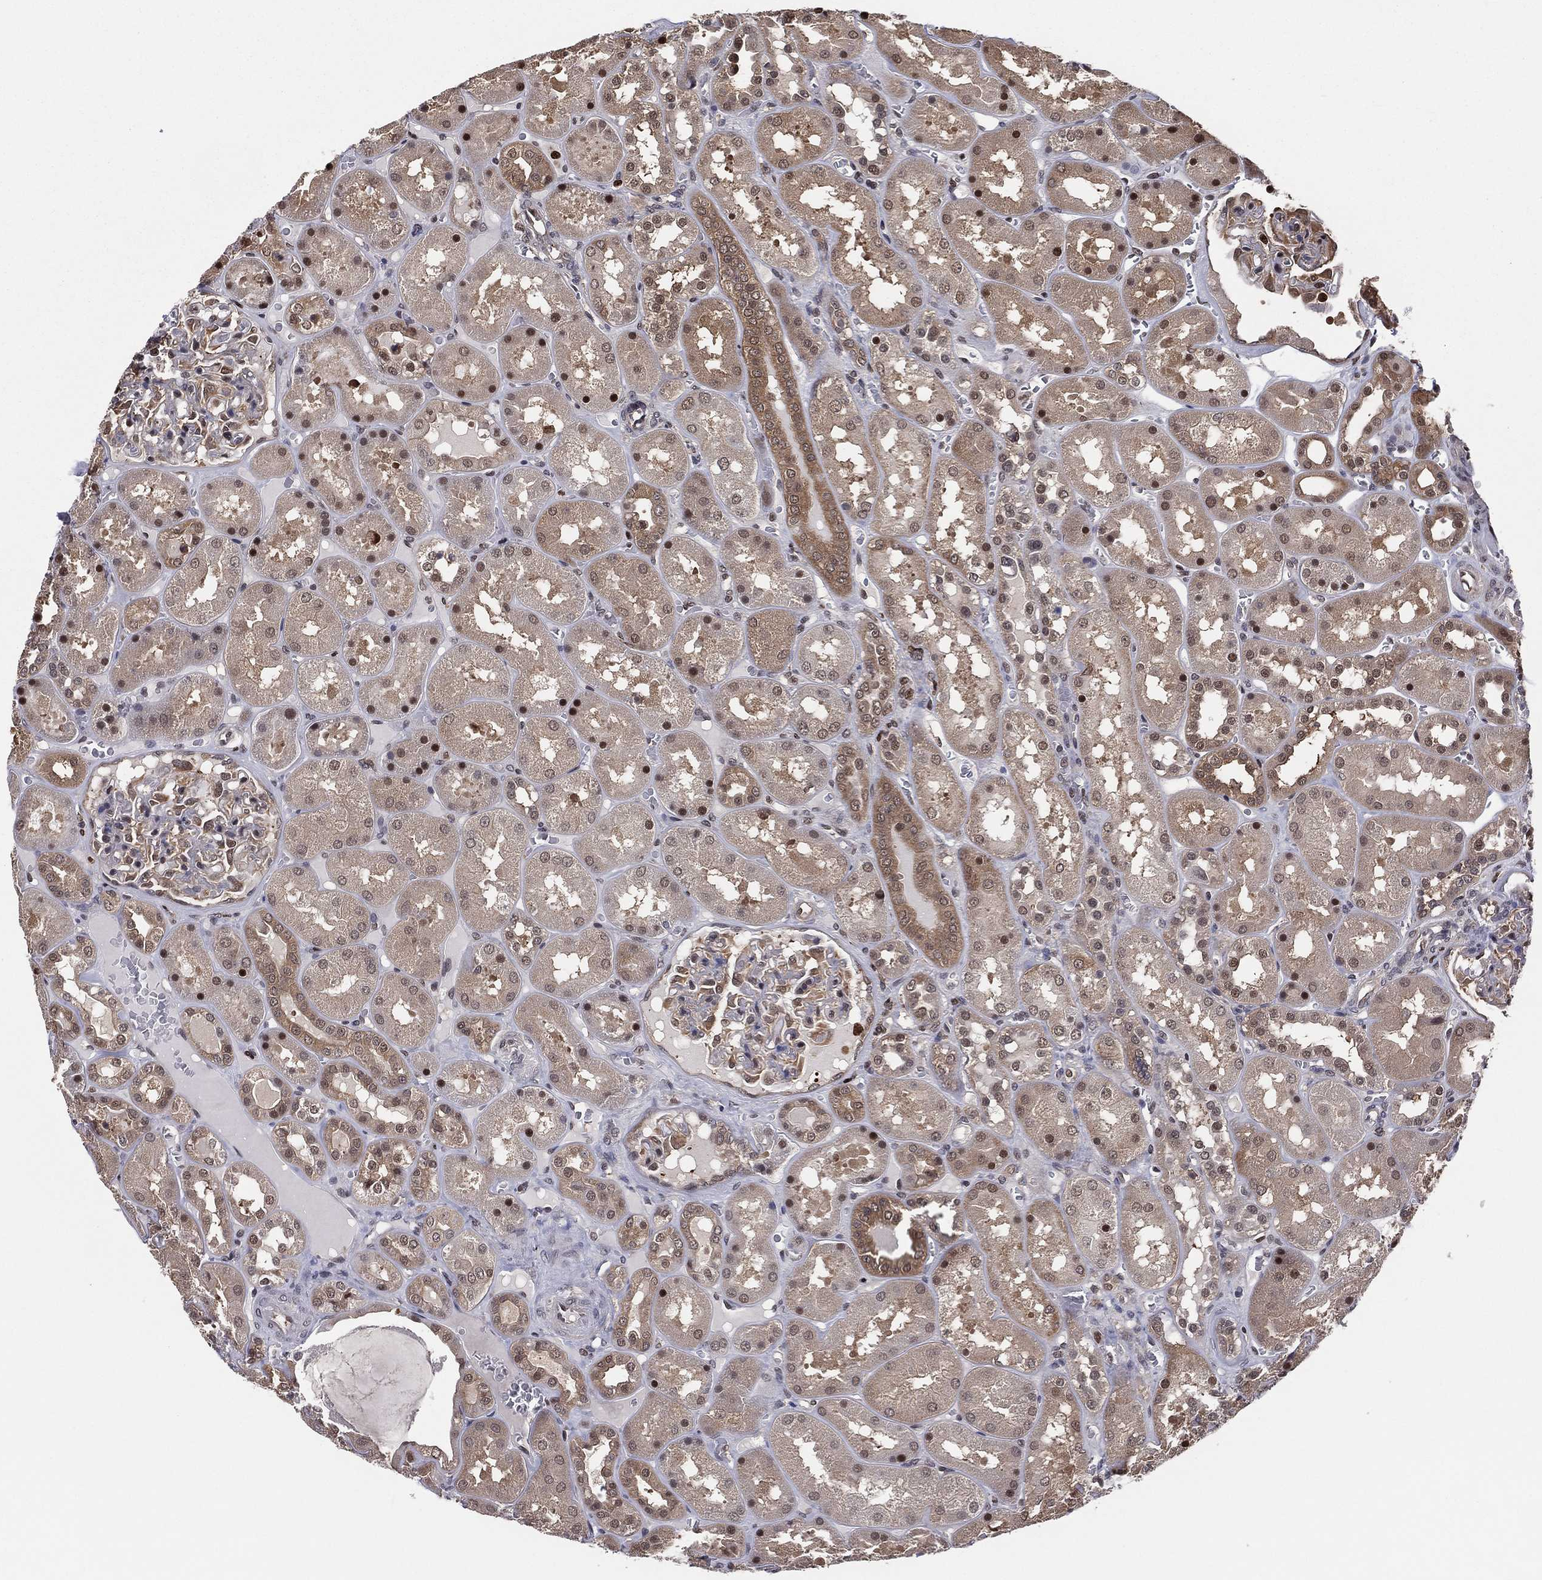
{"staining": {"intensity": "moderate", "quantity": "25%-75%", "location": "cytoplasmic/membranous,nuclear"}, "tissue": "kidney", "cell_type": "Cells in glomeruli", "image_type": "normal", "snomed": [{"axis": "morphology", "description": "Normal tissue, NOS"}, {"axis": "topography", "description": "Kidney"}], "caption": "Benign kidney was stained to show a protein in brown. There is medium levels of moderate cytoplasmic/membranous,nuclear expression in about 25%-75% of cells in glomeruli. (brown staining indicates protein expression, while blue staining denotes nuclei).", "gene": "PSMA1", "patient": {"sex": "male", "age": 73}}